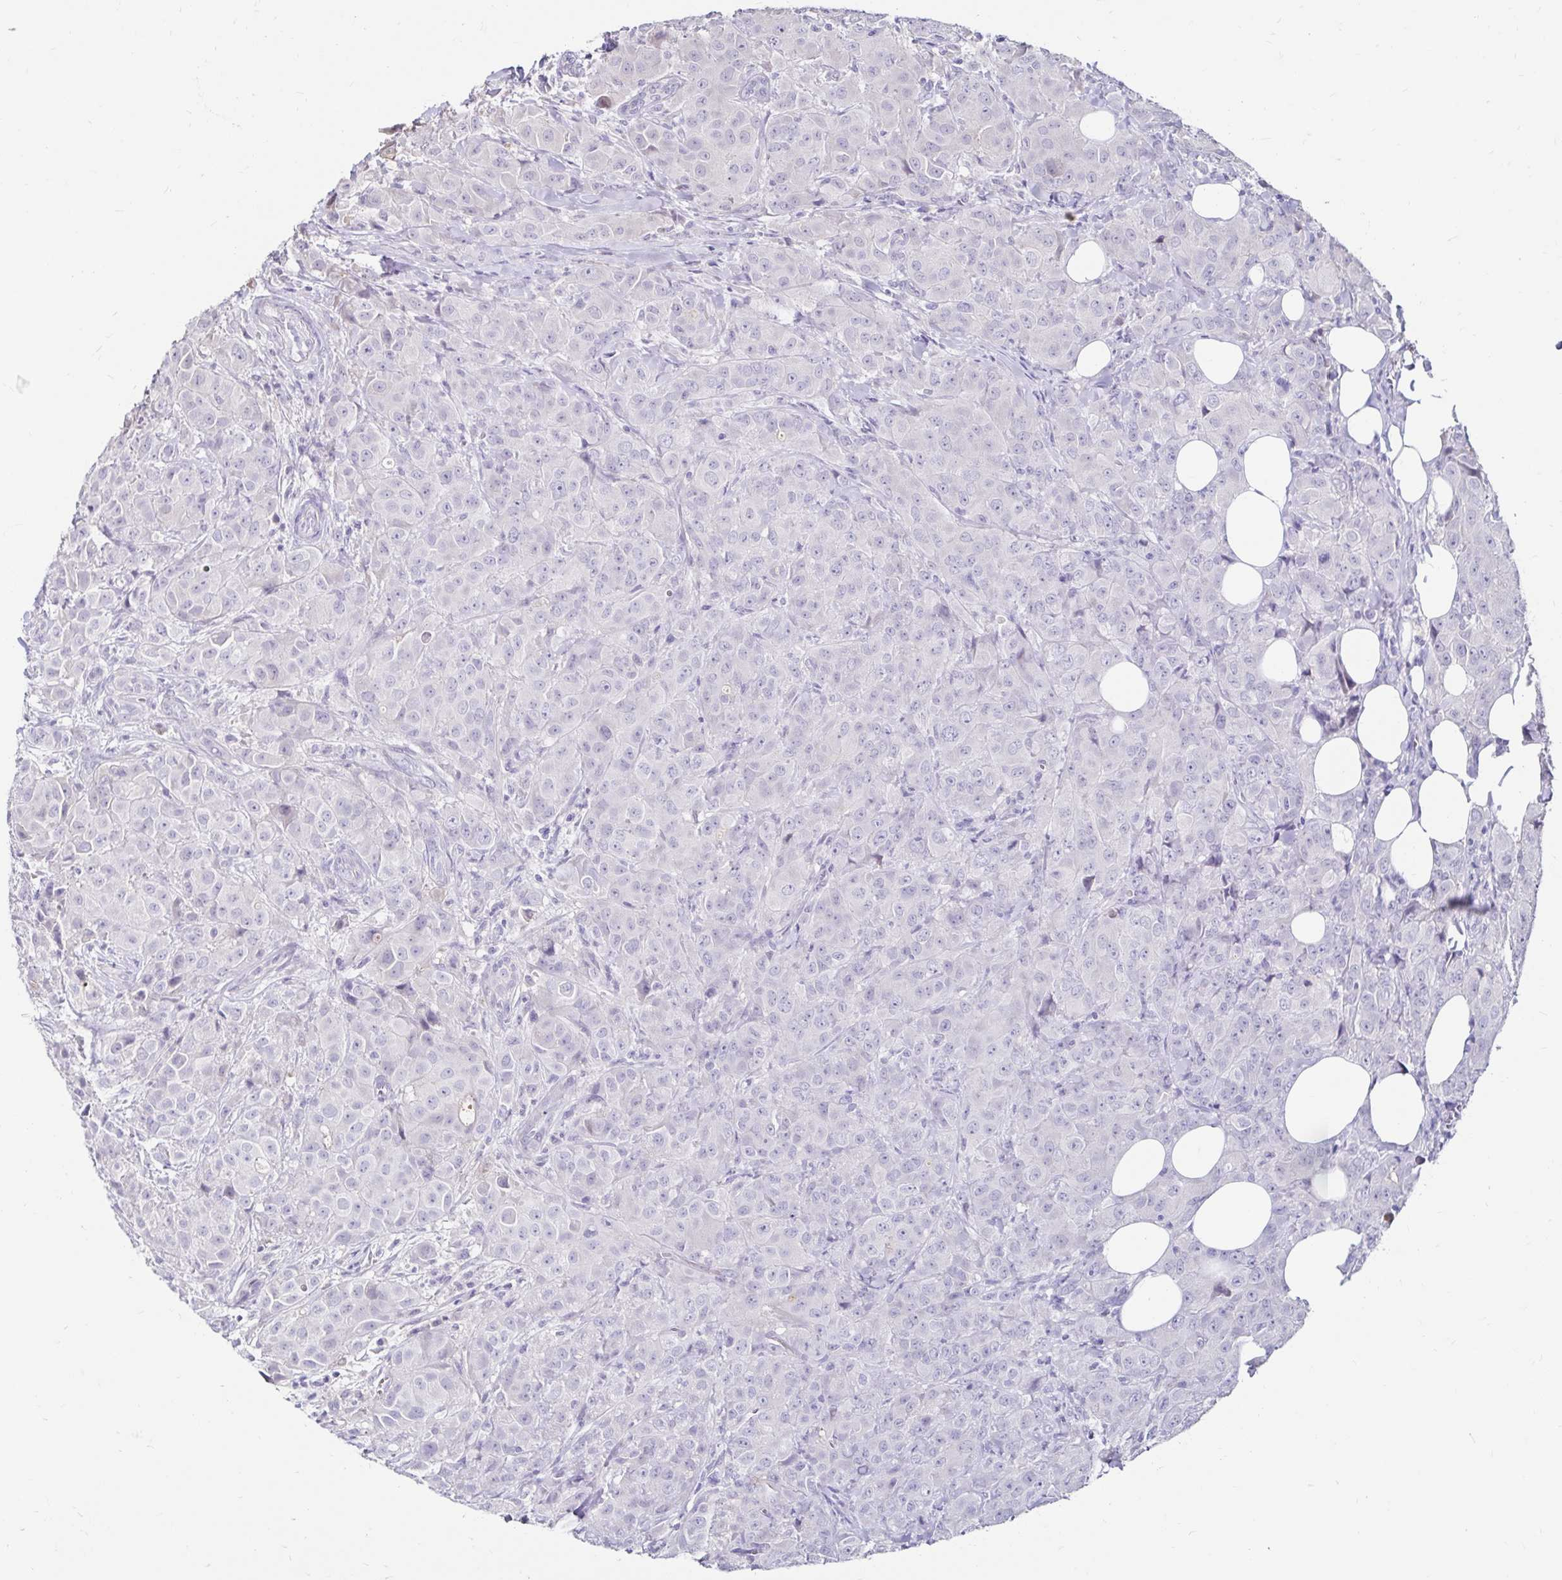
{"staining": {"intensity": "negative", "quantity": "none", "location": "none"}, "tissue": "breast cancer", "cell_type": "Tumor cells", "image_type": "cancer", "snomed": [{"axis": "morphology", "description": "Normal tissue, NOS"}, {"axis": "morphology", "description": "Duct carcinoma"}, {"axis": "topography", "description": "Breast"}], "caption": "IHC histopathology image of neoplastic tissue: human breast cancer stained with DAB (3,3'-diaminobenzidine) shows no significant protein expression in tumor cells. (DAB immunohistochemistry, high magnification).", "gene": "SCG3", "patient": {"sex": "female", "age": 43}}